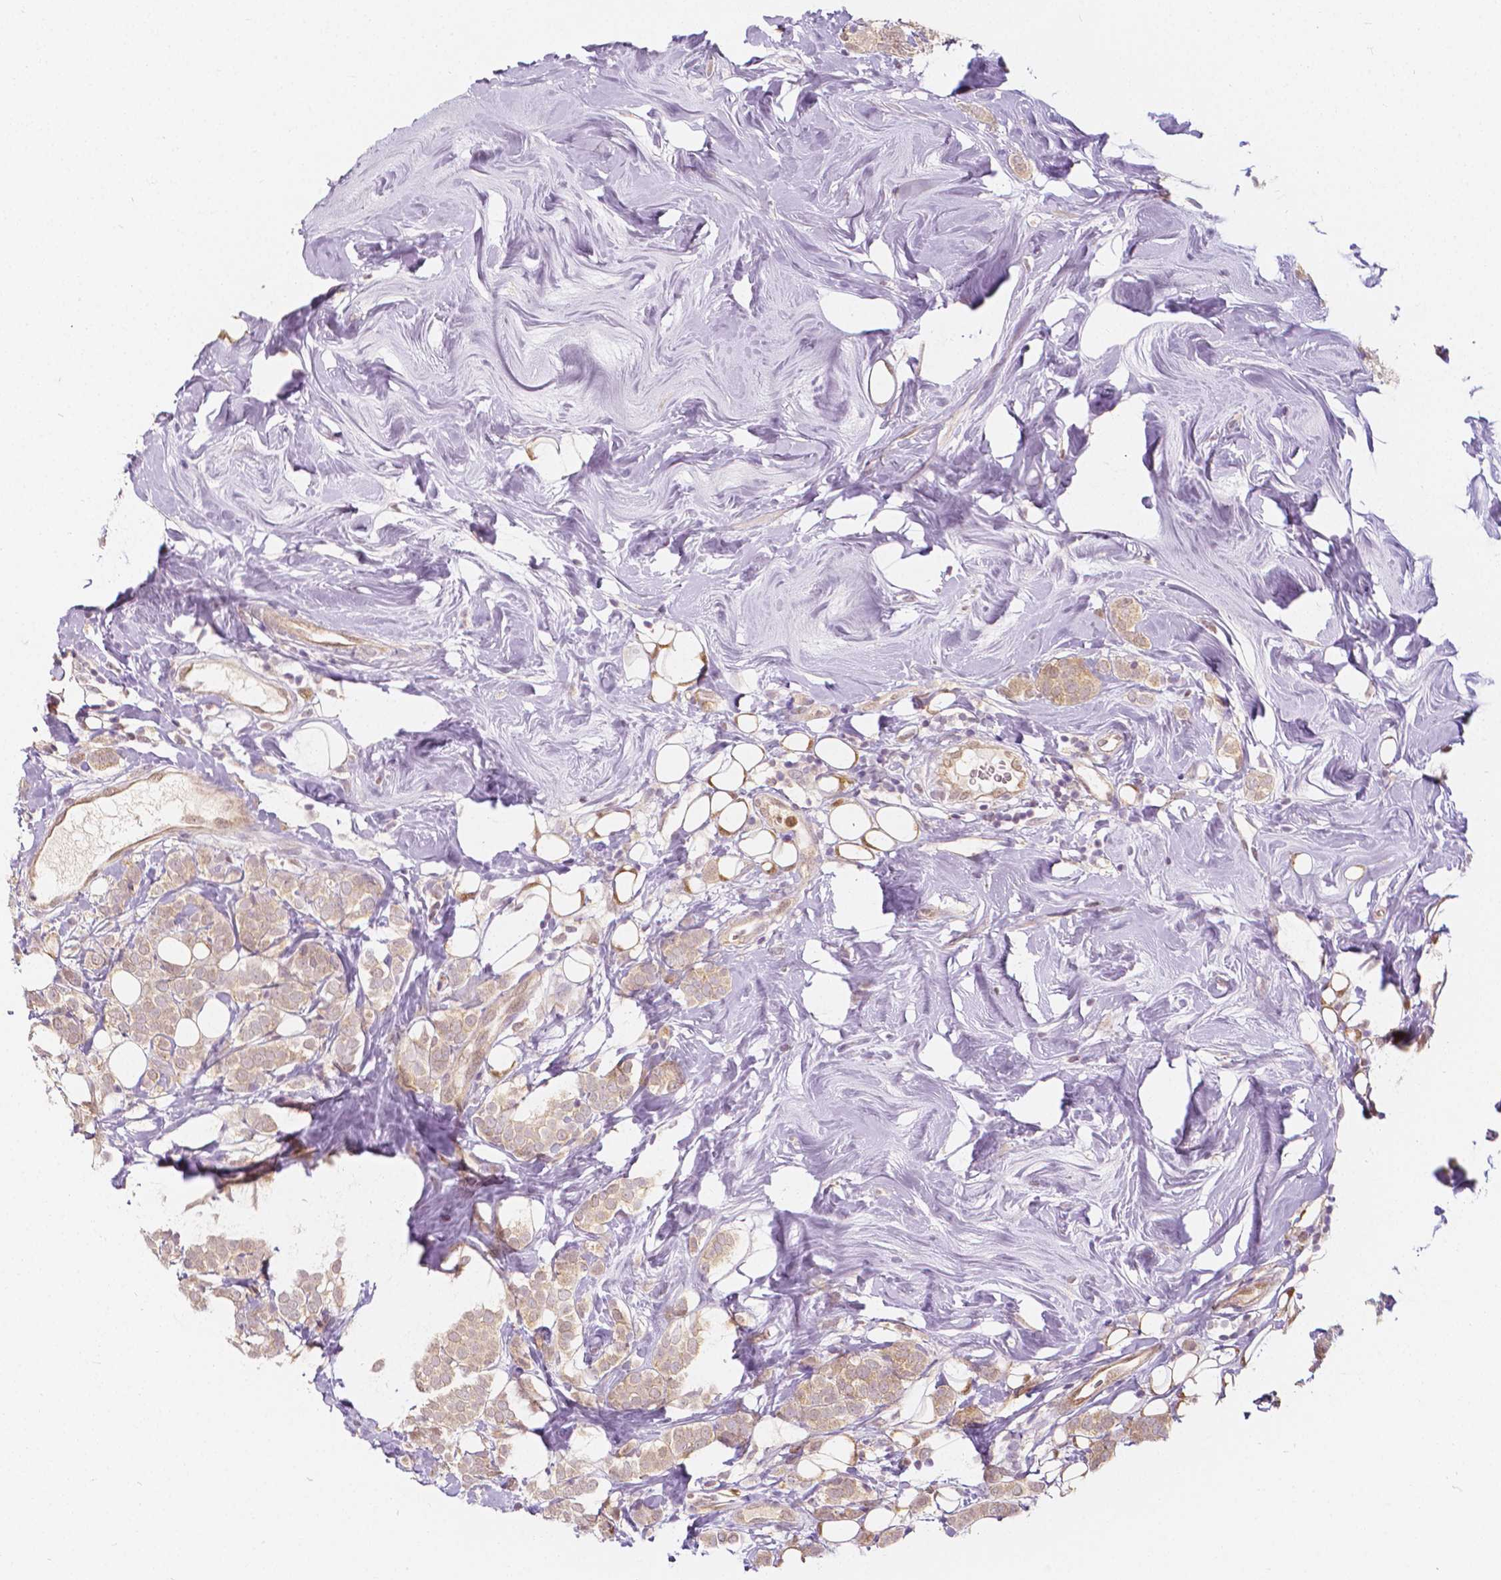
{"staining": {"intensity": "weak", "quantity": ">75%", "location": "cytoplasmic/membranous"}, "tissue": "breast cancer", "cell_type": "Tumor cells", "image_type": "cancer", "snomed": [{"axis": "morphology", "description": "Lobular carcinoma"}, {"axis": "topography", "description": "Breast"}], "caption": "IHC histopathology image of neoplastic tissue: breast cancer stained using IHC reveals low levels of weak protein expression localized specifically in the cytoplasmic/membranous of tumor cells, appearing as a cytoplasmic/membranous brown color.", "gene": "NAPRT", "patient": {"sex": "female", "age": 49}}